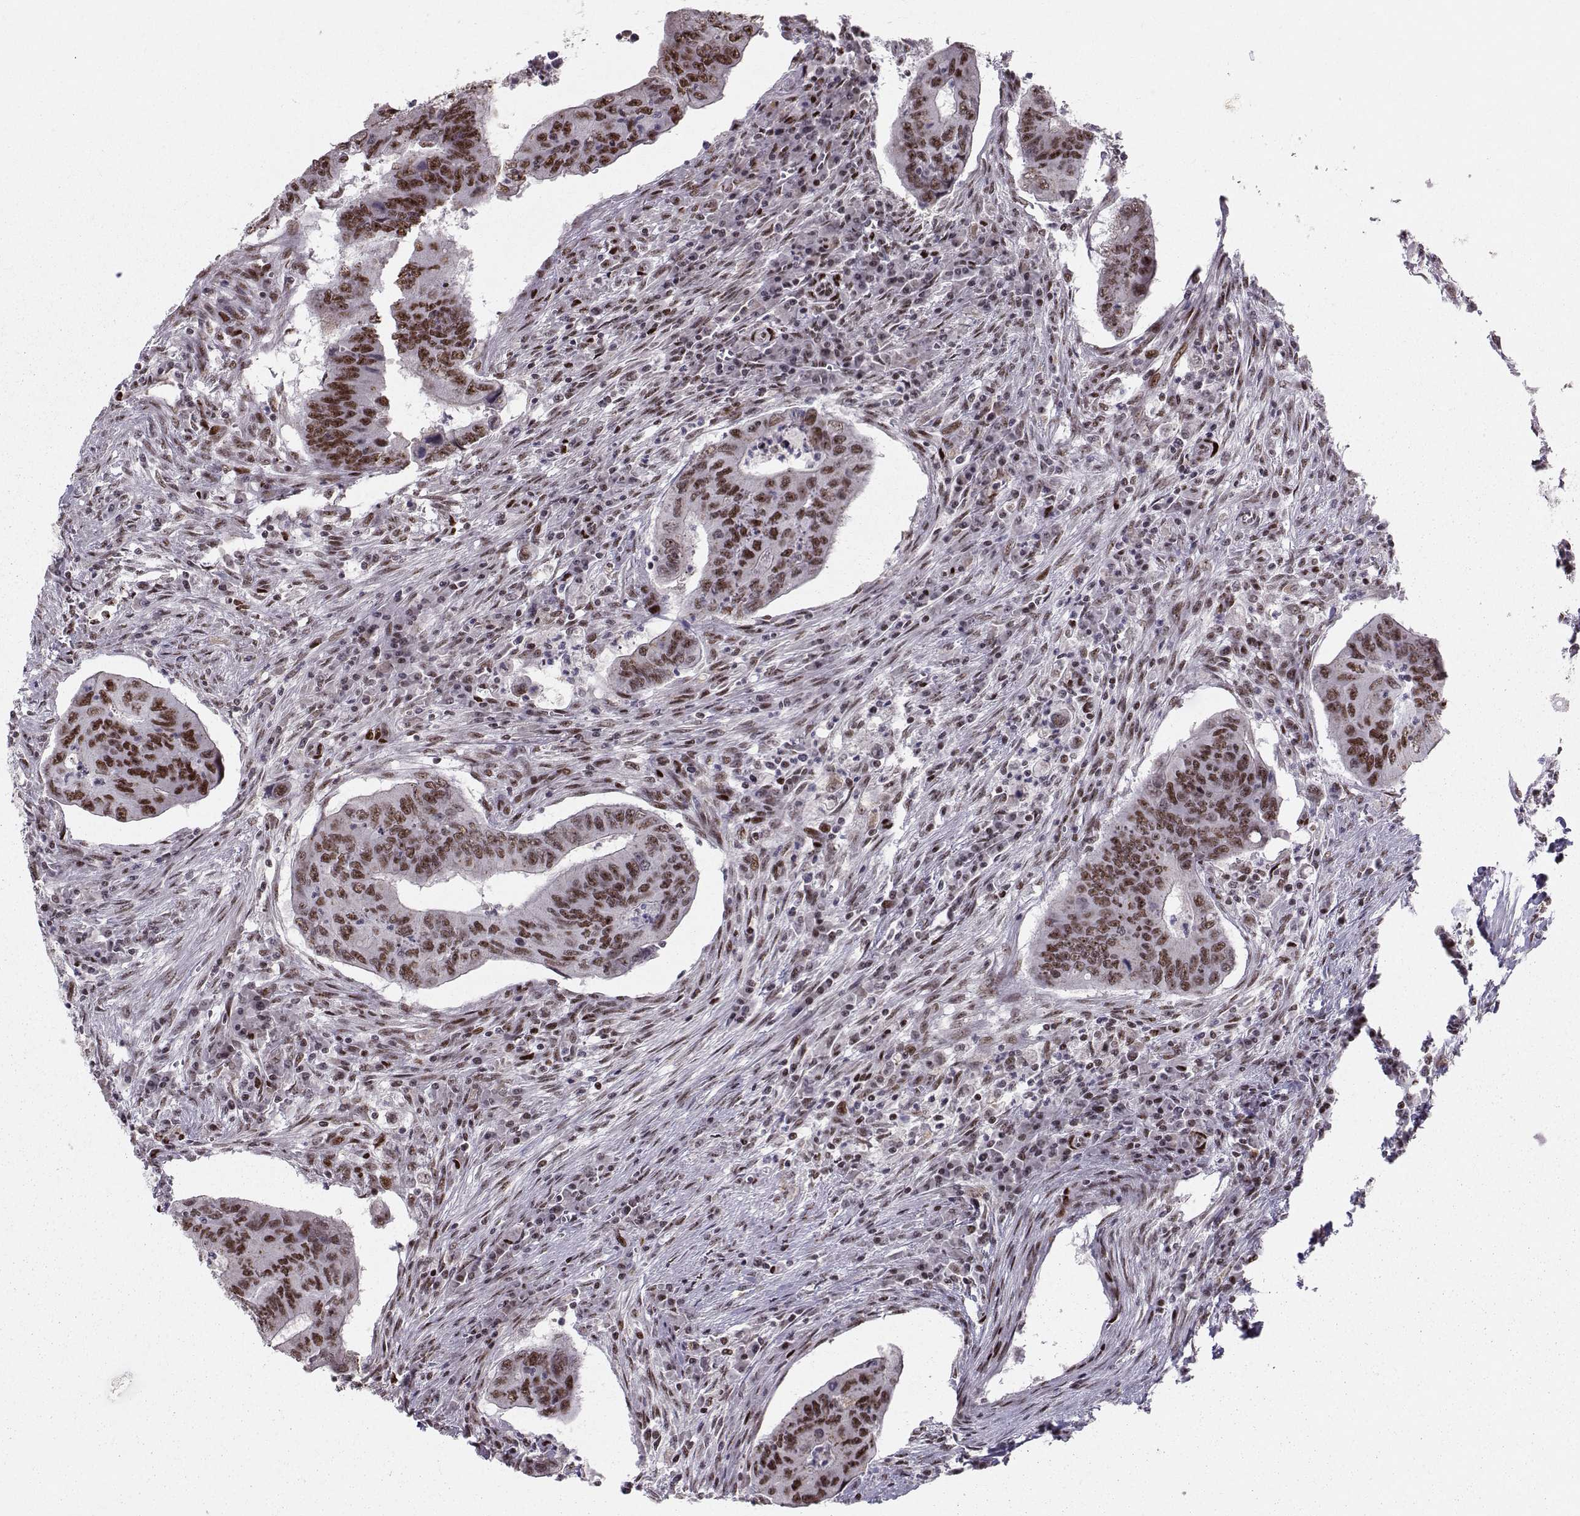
{"staining": {"intensity": "strong", "quantity": ">75%", "location": "nuclear"}, "tissue": "colorectal cancer", "cell_type": "Tumor cells", "image_type": "cancer", "snomed": [{"axis": "morphology", "description": "Adenocarcinoma, NOS"}, {"axis": "topography", "description": "Colon"}], "caption": "A micrograph showing strong nuclear expression in approximately >75% of tumor cells in colorectal adenocarcinoma, as visualized by brown immunohistochemical staining.", "gene": "SNAPC2", "patient": {"sex": "male", "age": 53}}